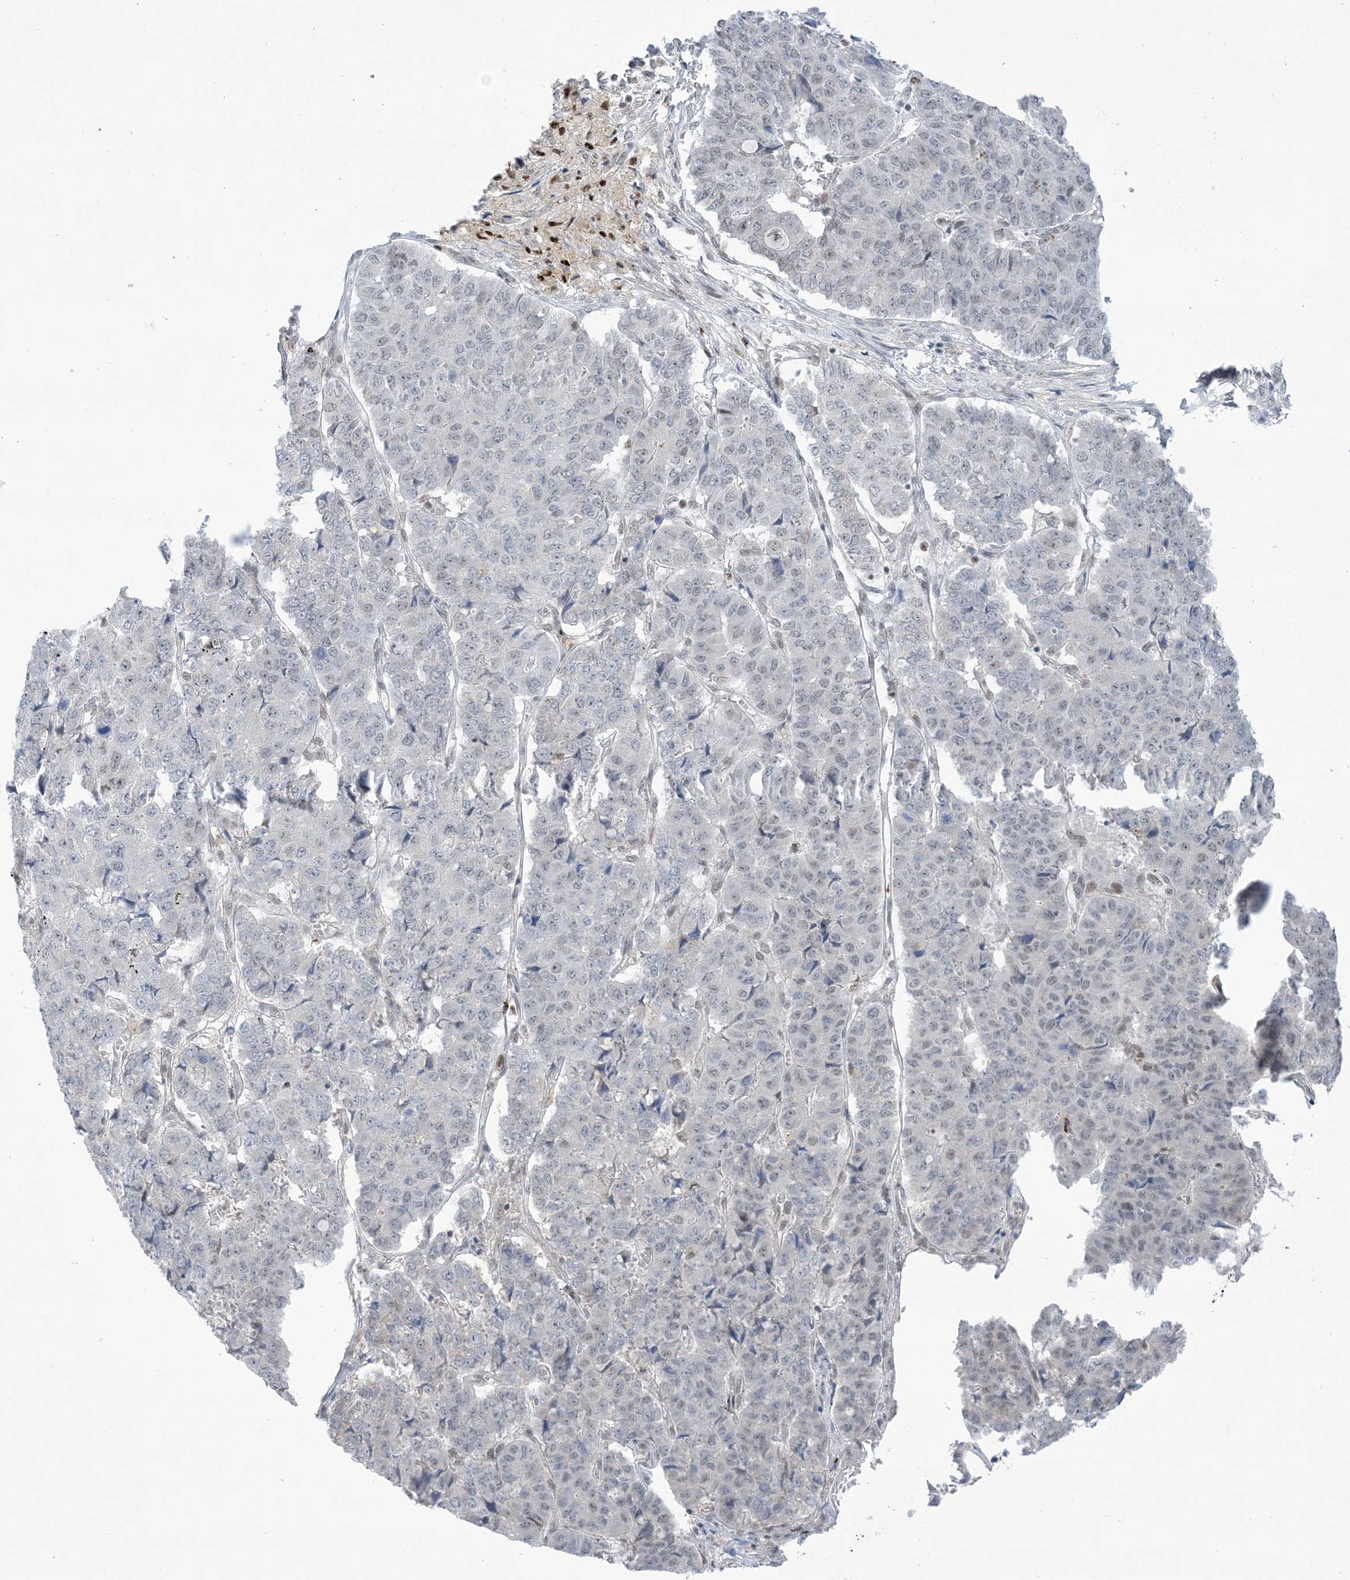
{"staining": {"intensity": "negative", "quantity": "none", "location": "none"}, "tissue": "pancreatic cancer", "cell_type": "Tumor cells", "image_type": "cancer", "snomed": [{"axis": "morphology", "description": "Adenocarcinoma, NOS"}, {"axis": "topography", "description": "Pancreas"}], "caption": "Tumor cells are negative for brown protein staining in pancreatic cancer (adenocarcinoma).", "gene": "TFPT", "patient": {"sex": "male", "age": 50}}